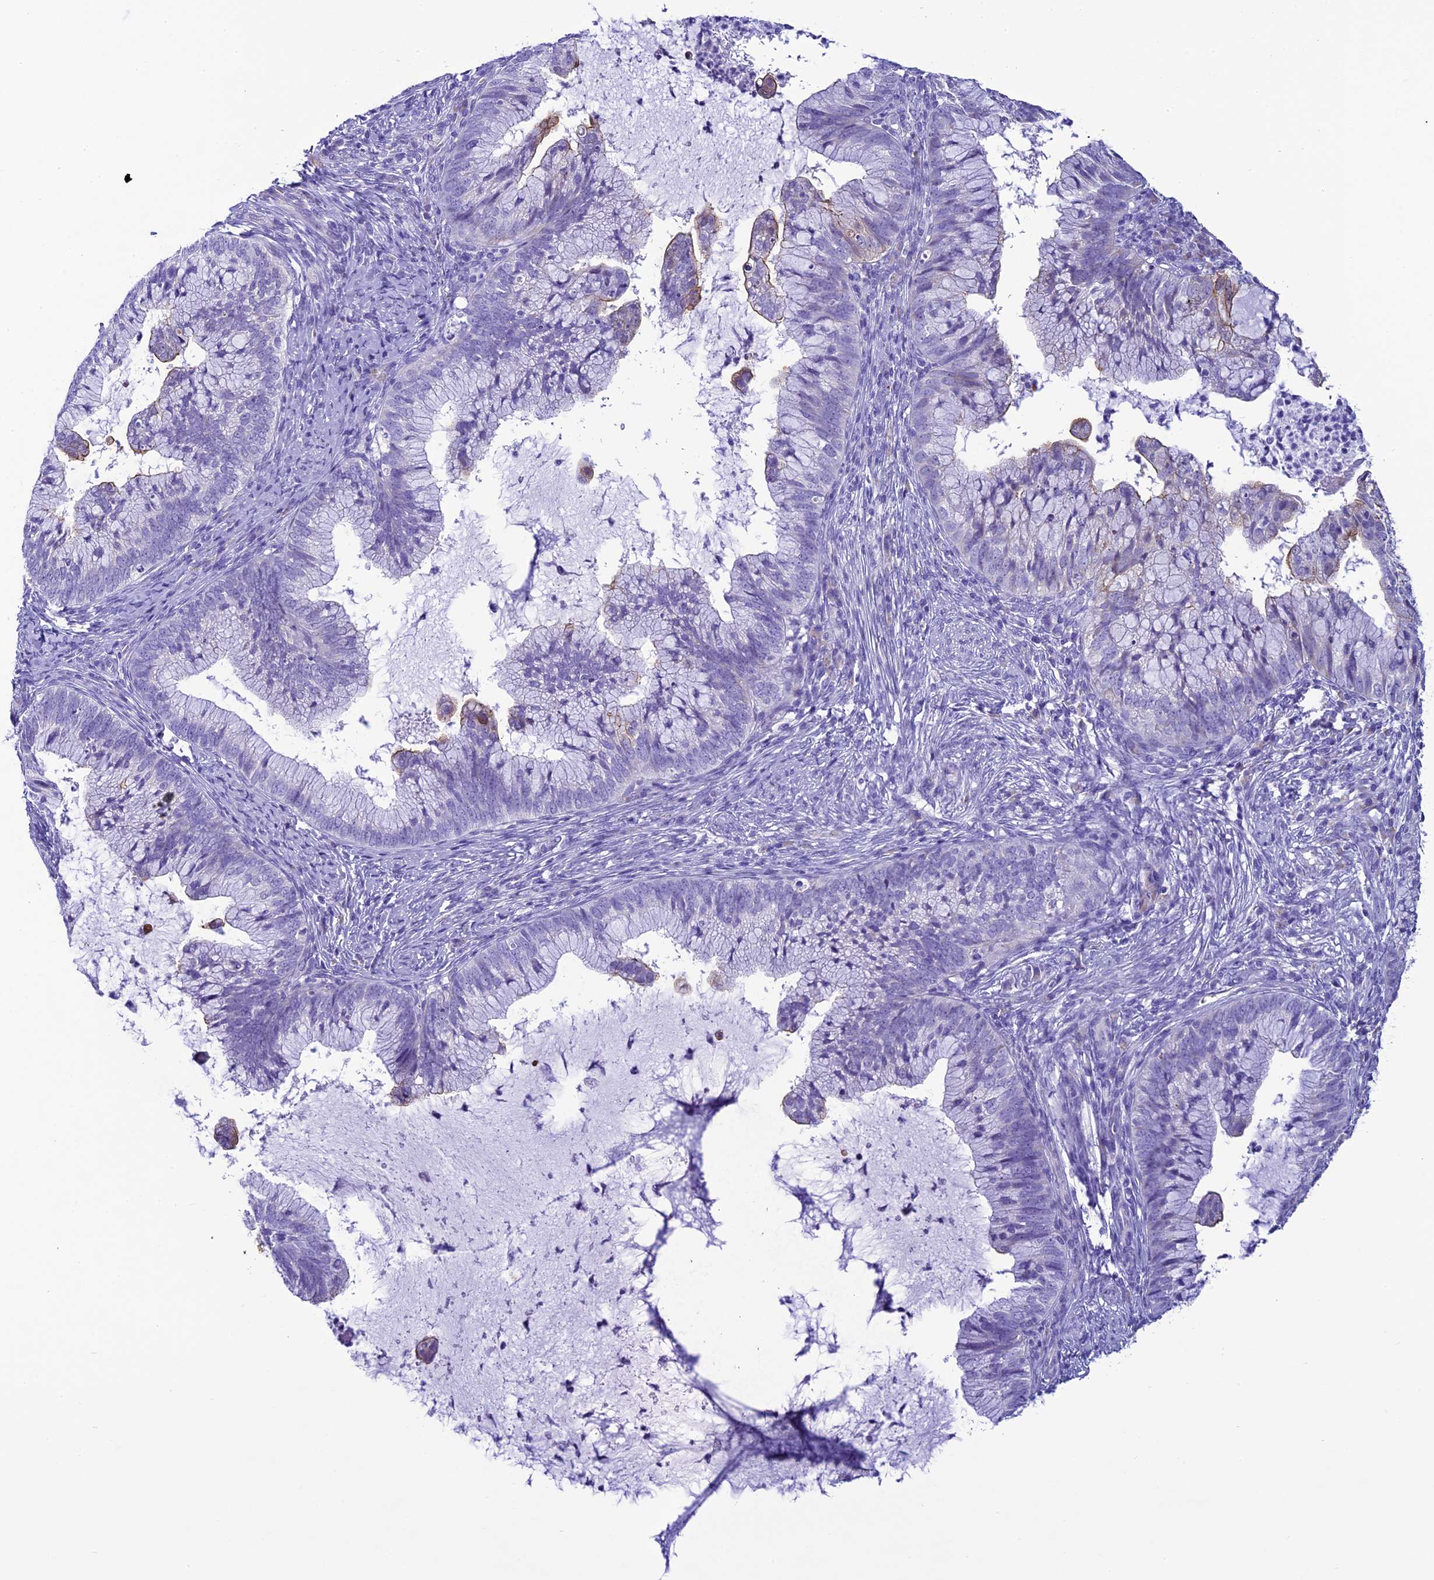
{"staining": {"intensity": "negative", "quantity": "none", "location": "none"}, "tissue": "cervical cancer", "cell_type": "Tumor cells", "image_type": "cancer", "snomed": [{"axis": "morphology", "description": "Adenocarcinoma, NOS"}, {"axis": "topography", "description": "Cervix"}], "caption": "This micrograph is of cervical cancer stained with immunohistochemistry to label a protein in brown with the nuclei are counter-stained blue. There is no expression in tumor cells.", "gene": "SCEL", "patient": {"sex": "female", "age": 36}}